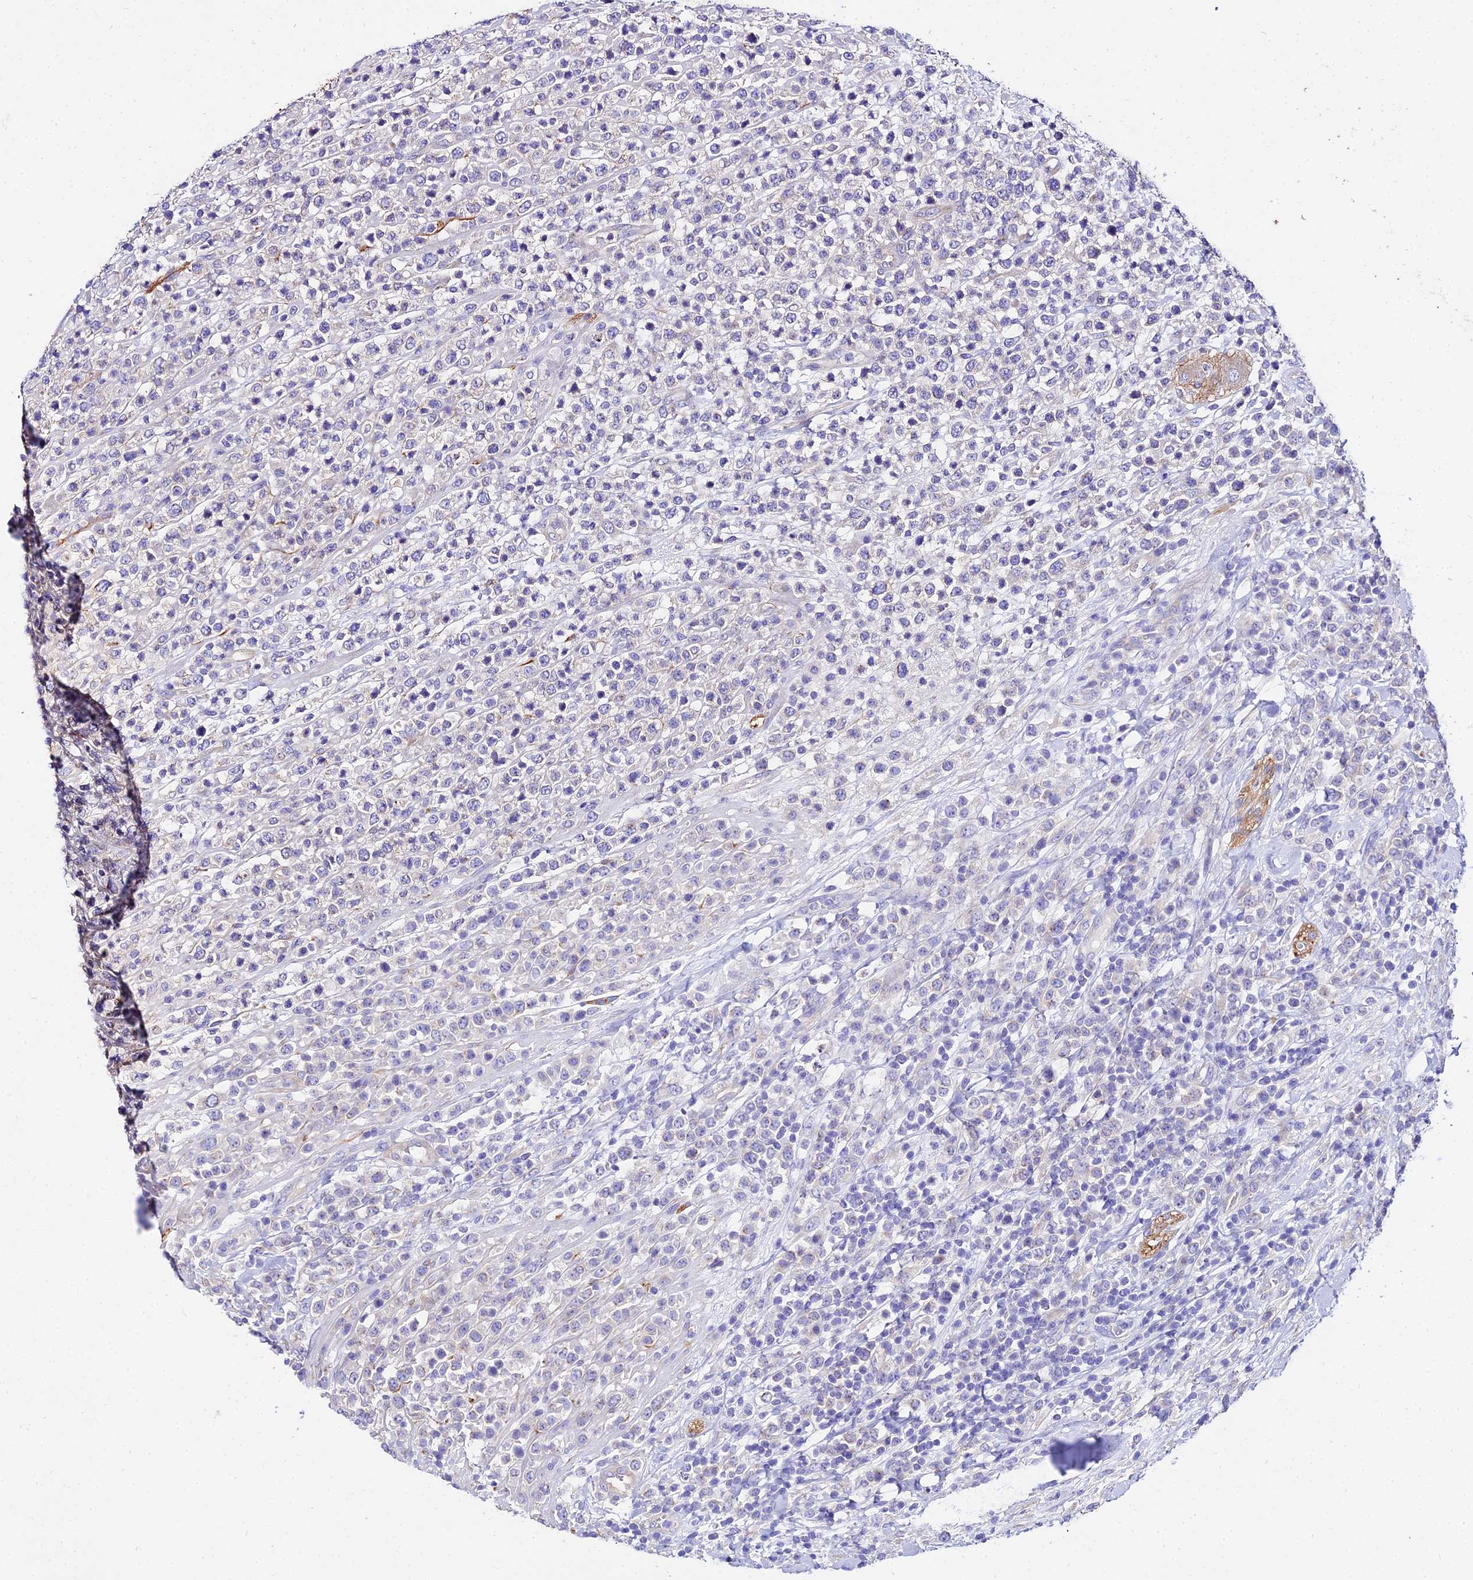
{"staining": {"intensity": "negative", "quantity": "none", "location": "none"}, "tissue": "lymphoma", "cell_type": "Tumor cells", "image_type": "cancer", "snomed": [{"axis": "morphology", "description": "Malignant lymphoma, non-Hodgkin's type, High grade"}, {"axis": "topography", "description": "Colon"}], "caption": "Lymphoma stained for a protein using immunohistochemistry (IHC) reveals no expression tumor cells.", "gene": "TUBA3D", "patient": {"sex": "female", "age": 53}}